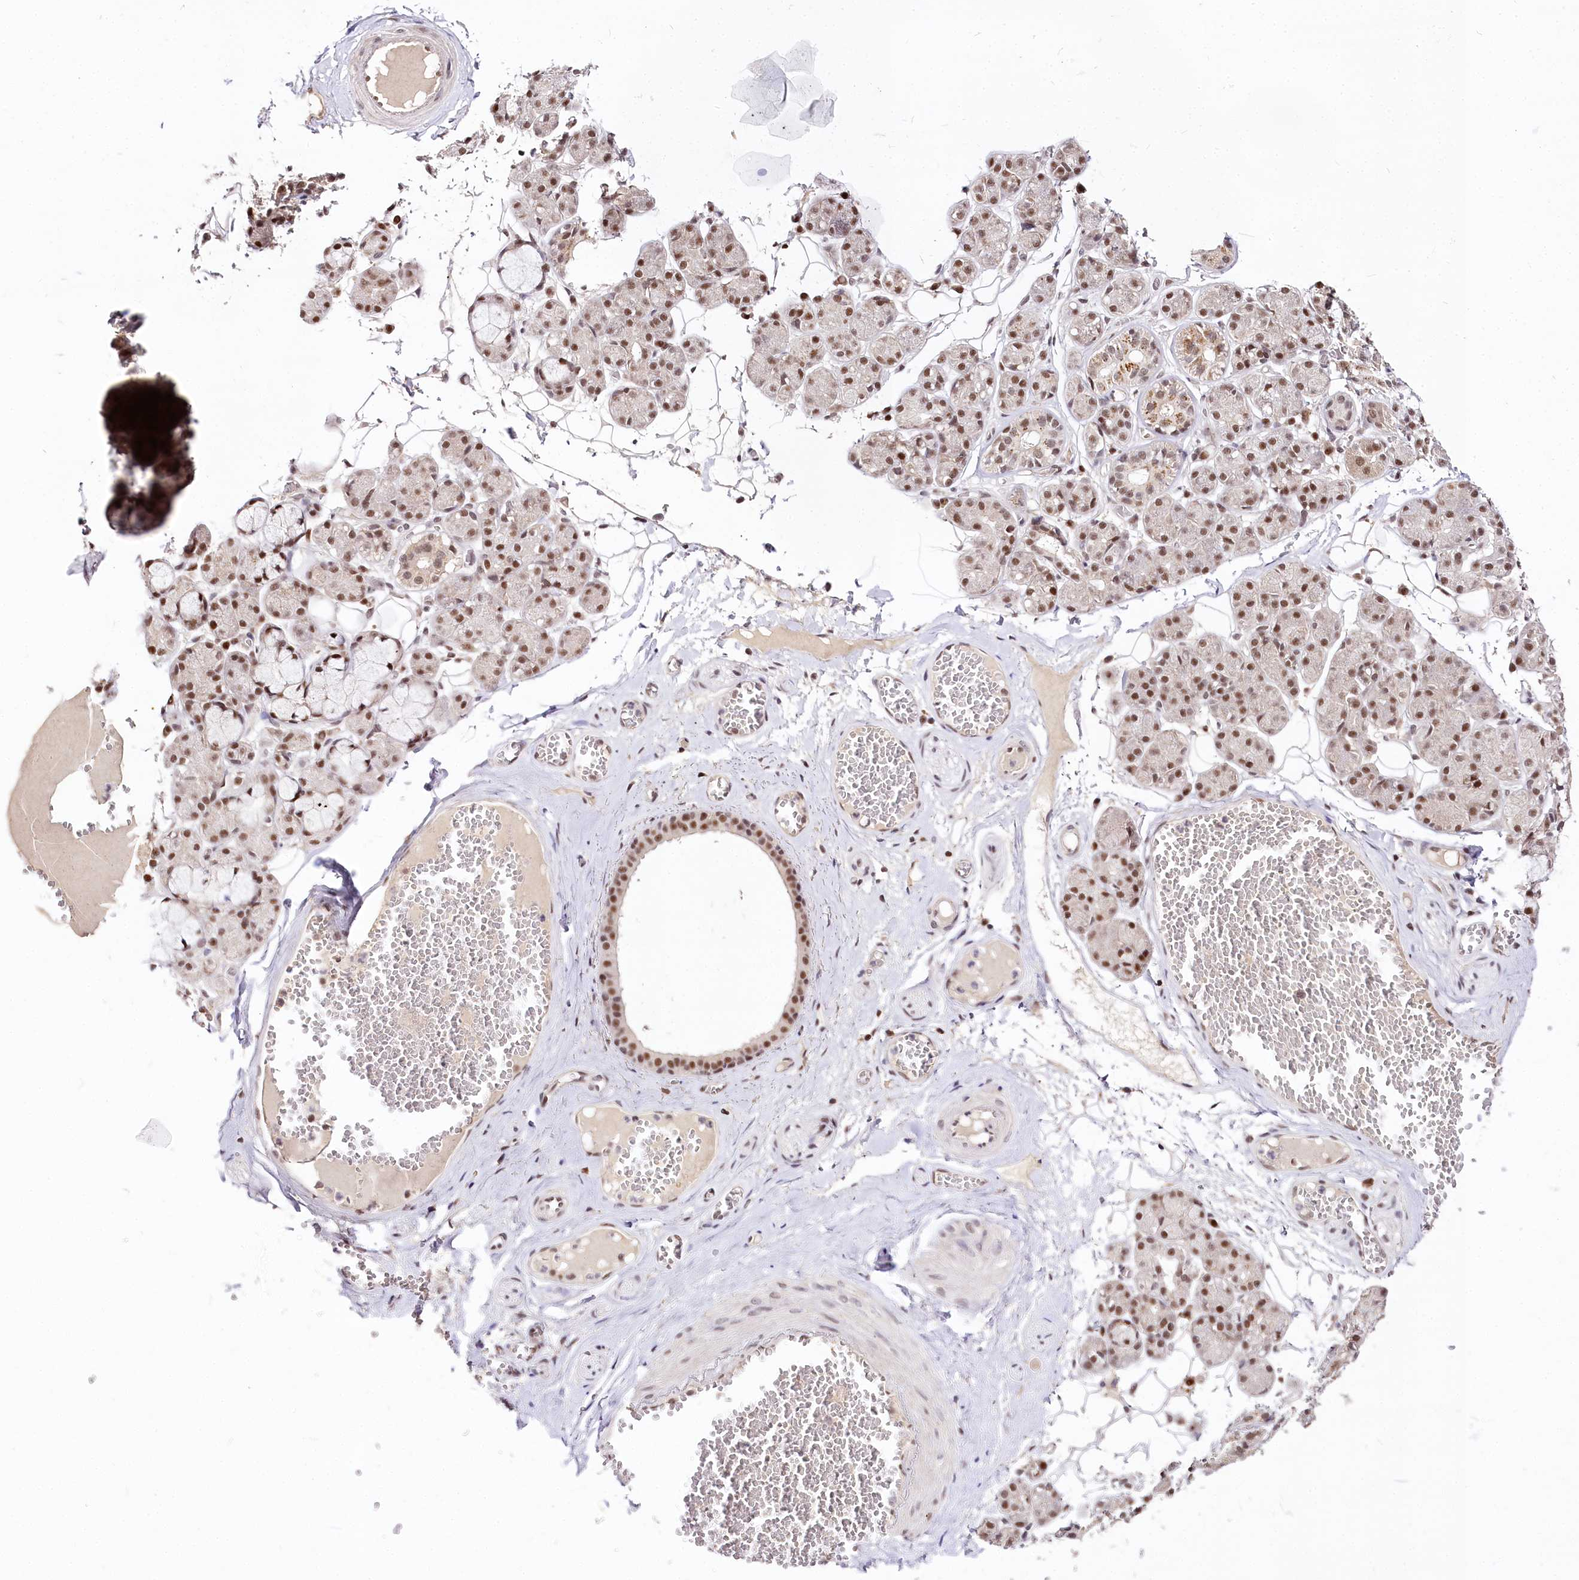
{"staining": {"intensity": "moderate", "quantity": ">75%", "location": "nuclear"}, "tissue": "salivary gland", "cell_type": "Glandular cells", "image_type": "normal", "snomed": [{"axis": "morphology", "description": "Normal tissue, NOS"}, {"axis": "topography", "description": "Salivary gland"}], "caption": "Immunohistochemistry histopathology image of unremarkable salivary gland stained for a protein (brown), which displays medium levels of moderate nuclear expression in about >75% of glandular cells.", "gene": "POLA2", "patient": {"sex": "male", "age": 63}}